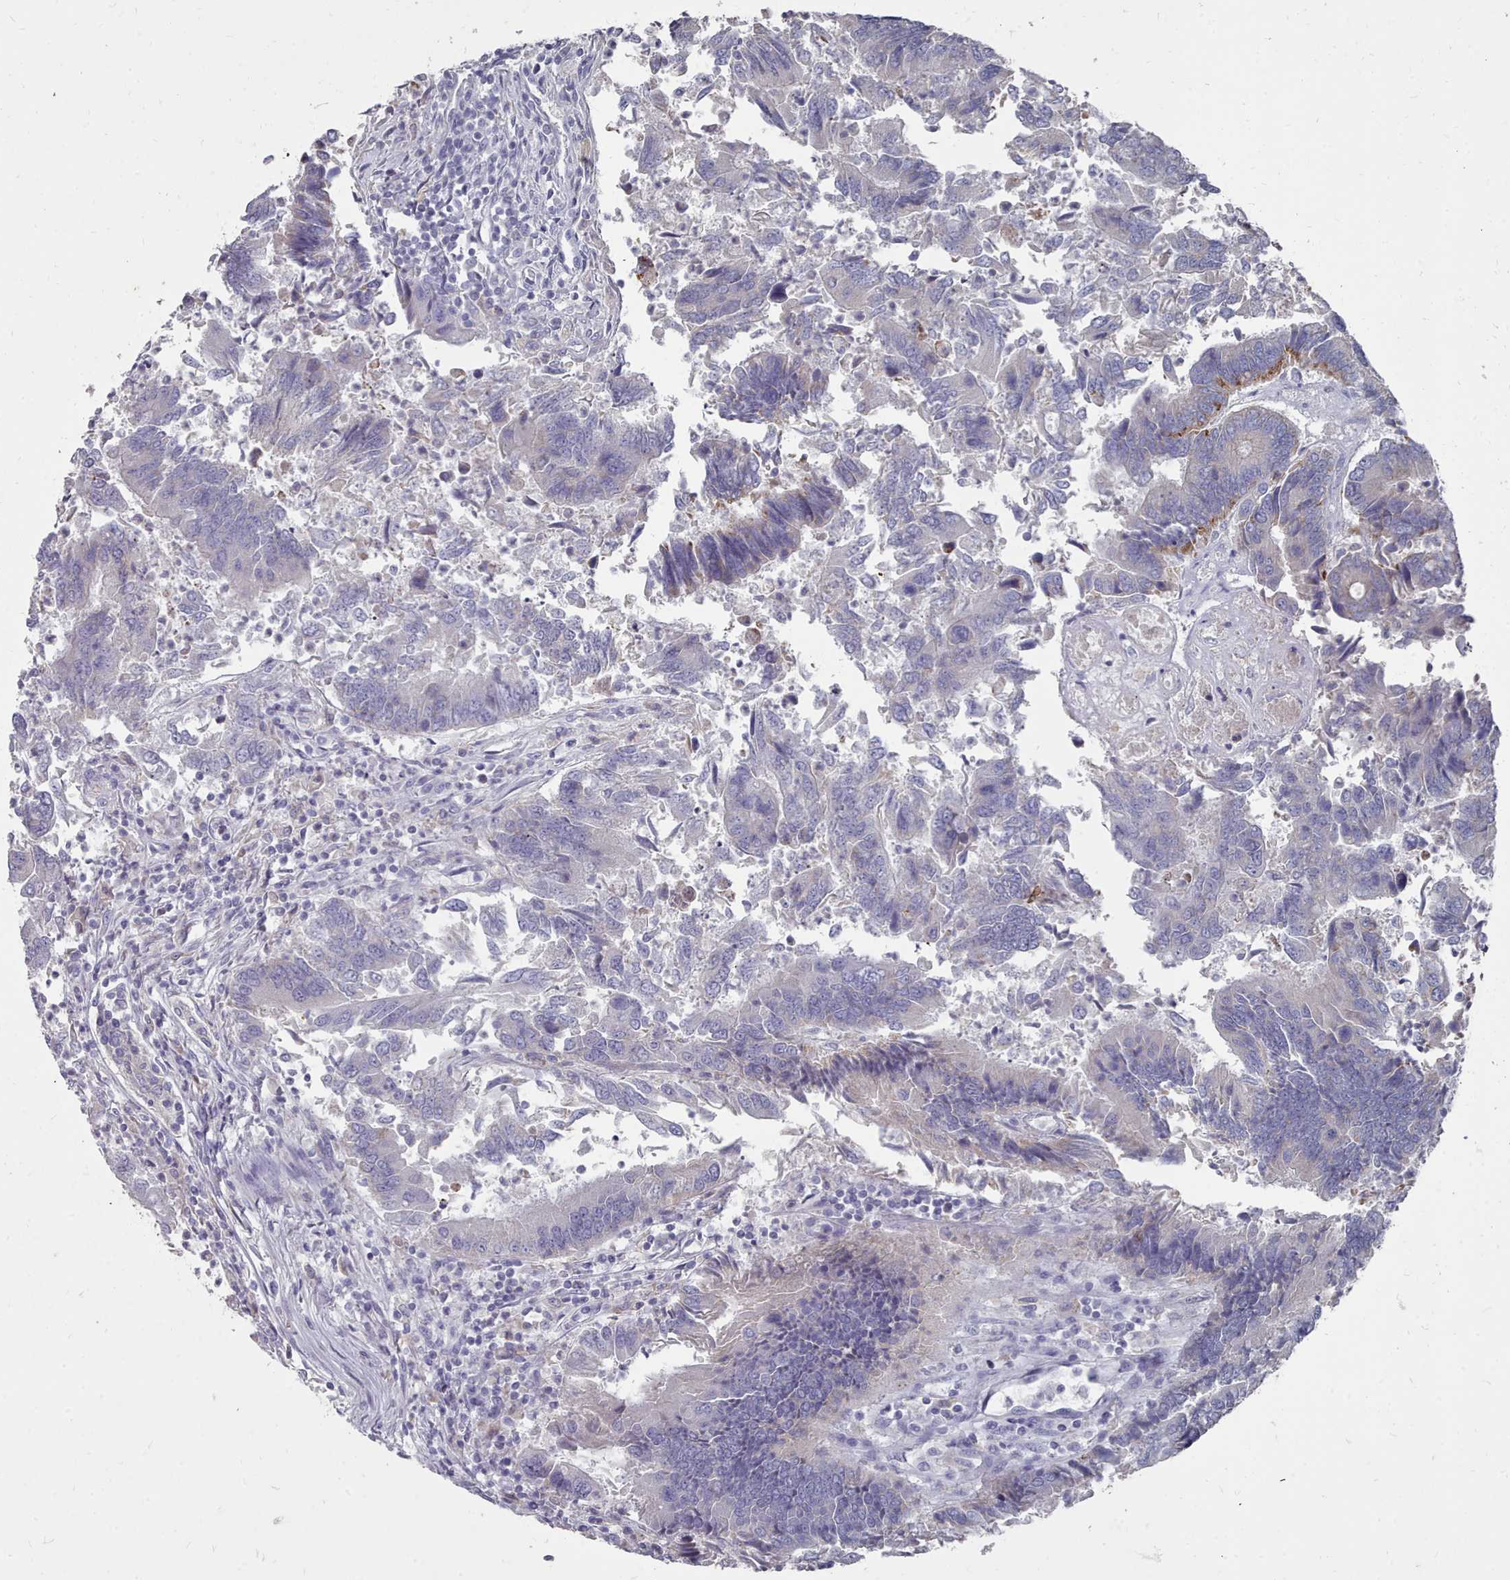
{"staining": {"intensity": "negative", "quantity": "none", "location": "none"}, "tissue": "colorectal cancer", "cell_type": "Tumor cells", "image_type": "cancer", "snomed": [{"axis": "morphology", "description": "Adenocarcinoma, NOS"}, {"axis": "topography", "description": "Colon"}], "caption": "A histopathology image of colorectal cancer (adenocarcinoma) stained for a protein displays no brown staining in tumor cells.", "gene": "OTULINL", "patient": {"sex": "female", "age": 67}}